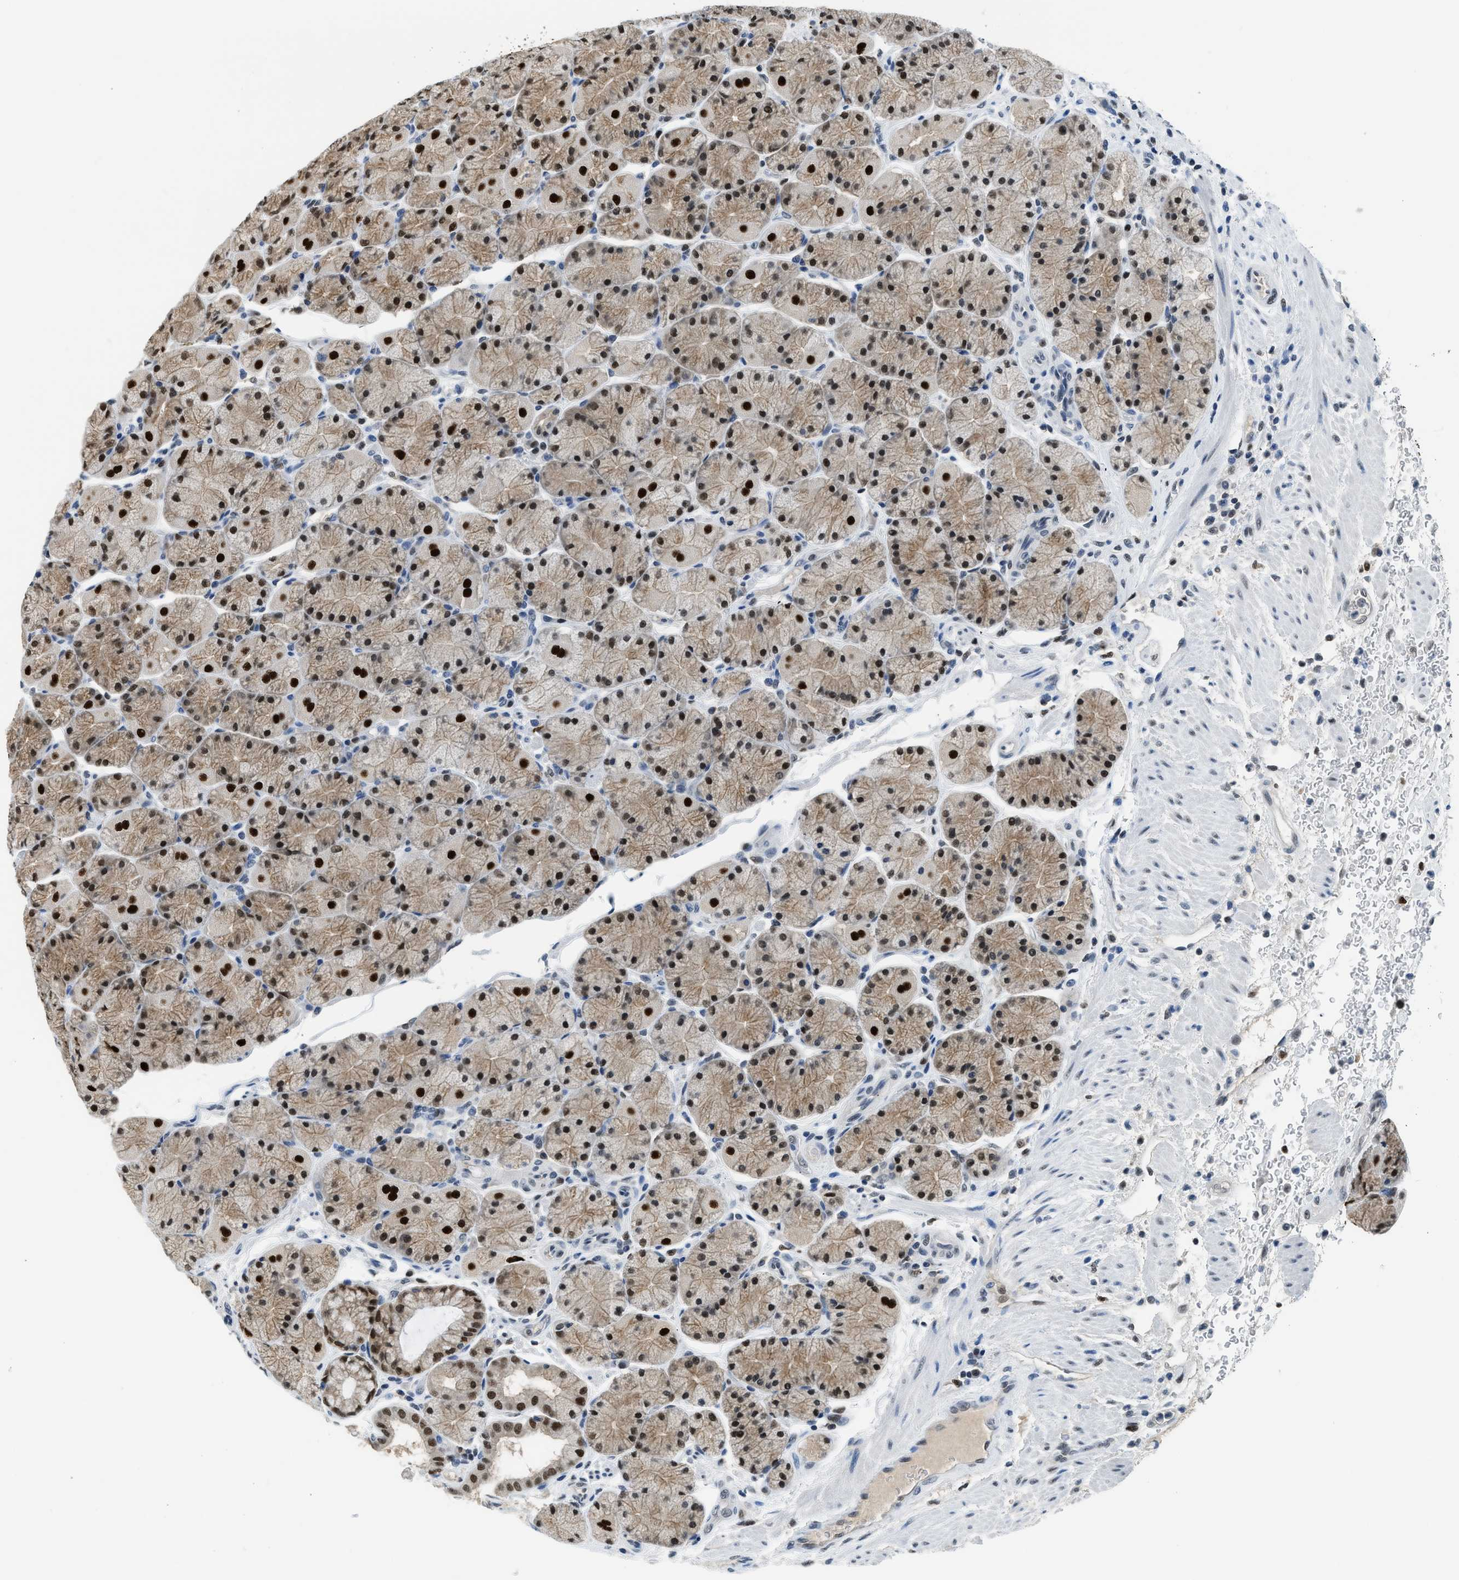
{"staining": {"intensity": "strong", "quantity": ">75%", "location": "nuclear"}, "tissue": "stomach", "cell_type": "Glandular cells", "image_type": "normal", "snomed": [{"axis": "morphology", "description": "Normal tissue, NOS"}, {"axis": "morphology", "description": "Carcinoid, malignant, NOS"}, {"axis": "topography", "description": "Stomach, upper"}], "caption": "Immunohistochemistry (IHC) micrograph of normal stomach: human stomach stained using immunohistochemistry (IHC) reveals high levels of strong protein expression localized specifically in the nuclear of glandular cells, appearing as a nuclear brown color.", "gene": "ALX1", "patient": {"sex": "male", "age": 39}}